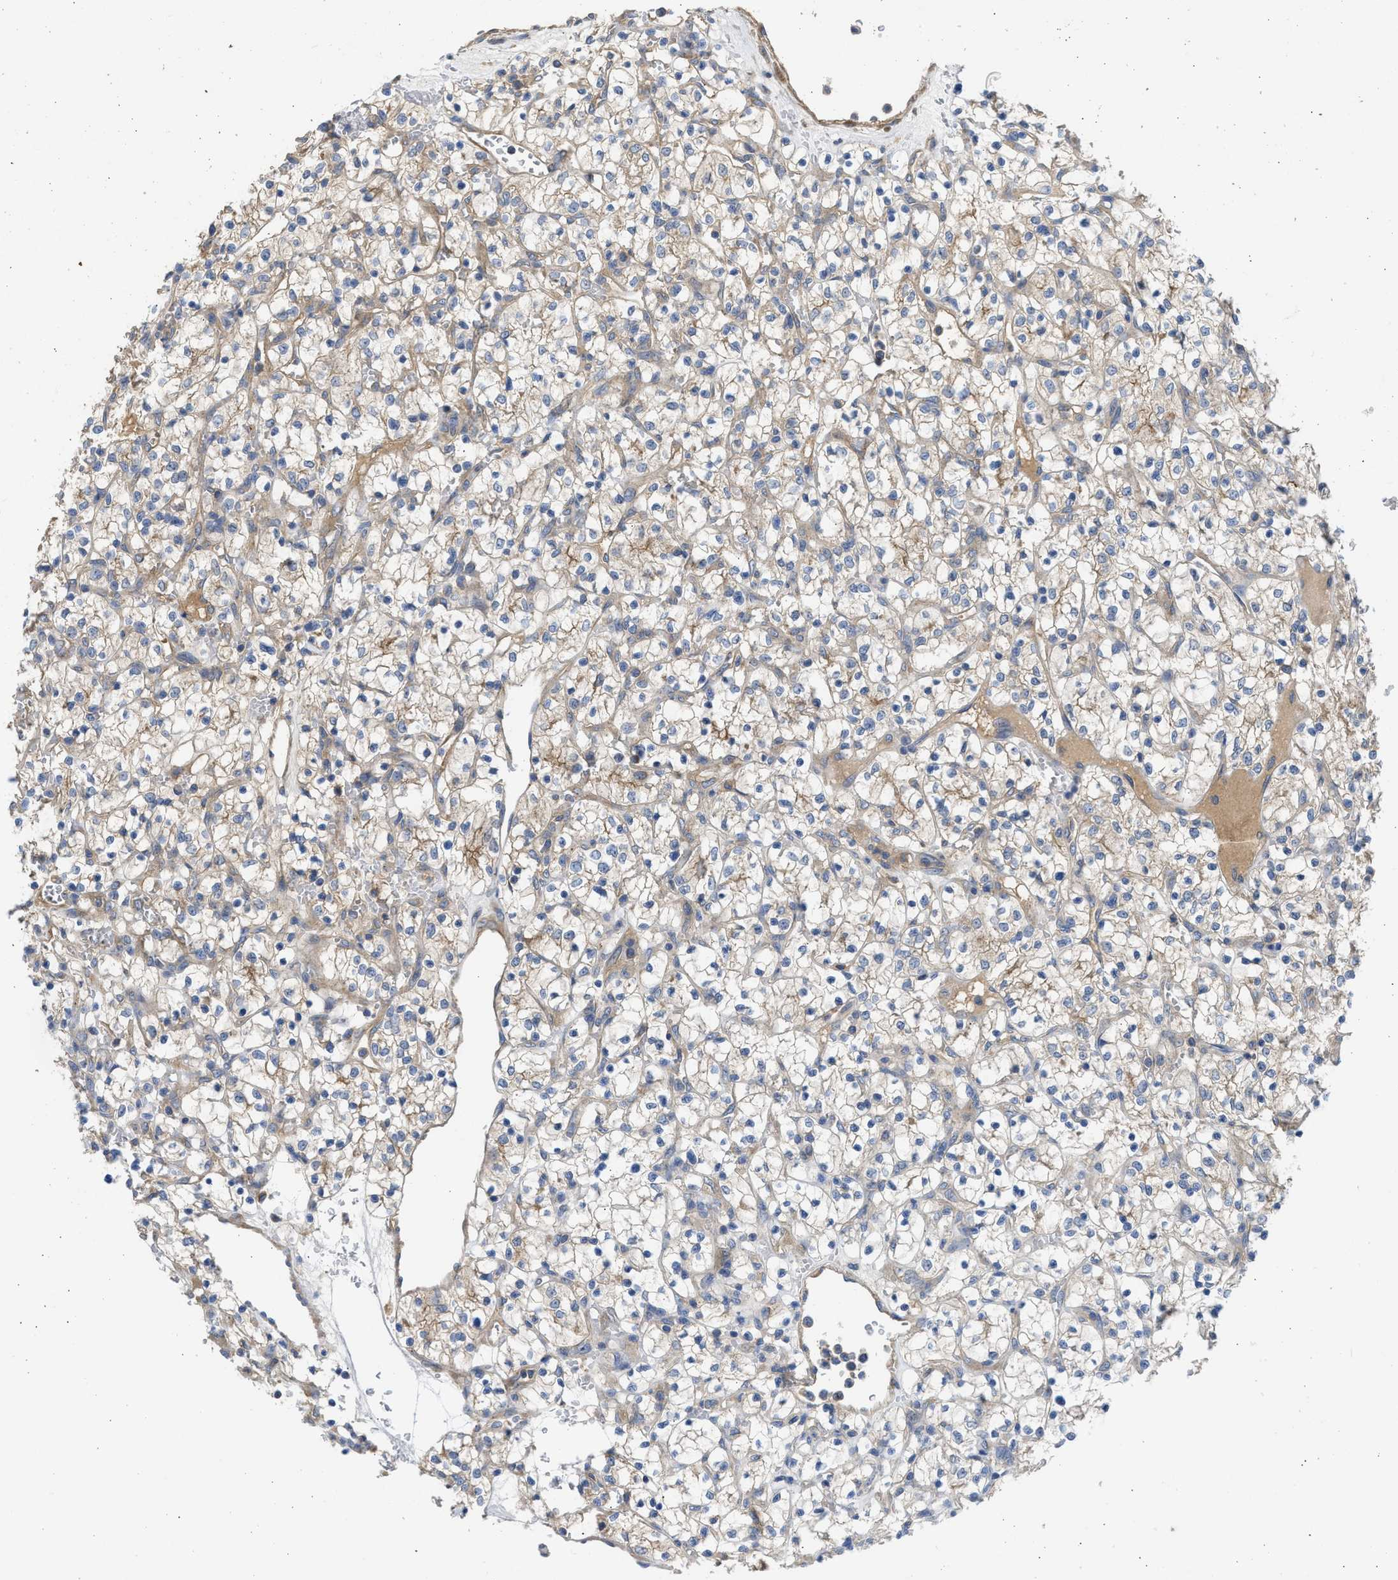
{"staining": {"intensity": "weak", "quantity": ">75%", "location": "cytoplasmic/membranous"}, "tissue": "renal cancer", "cell_type": "Tumor cells", "image_type": "cancer", "snomed": [{"axis": "morphology", "description": "Adenocarcinoma, NOS"}, {"axis": "topography", "description": "Kidney"}], "caption": "Immunohistochemical staining of renal cancer (adenocarcinoma) demonstrates low levels of weak cytoplasmic/membranous protein positivity in approximately >75% of tumor cells. (Stains: DAB in brown, nuclei in blue, Microscopy: brightfield microscopy at high magnification).", "gene": "CSRNP2", "patient": {"sex": "female", "age": 69}}